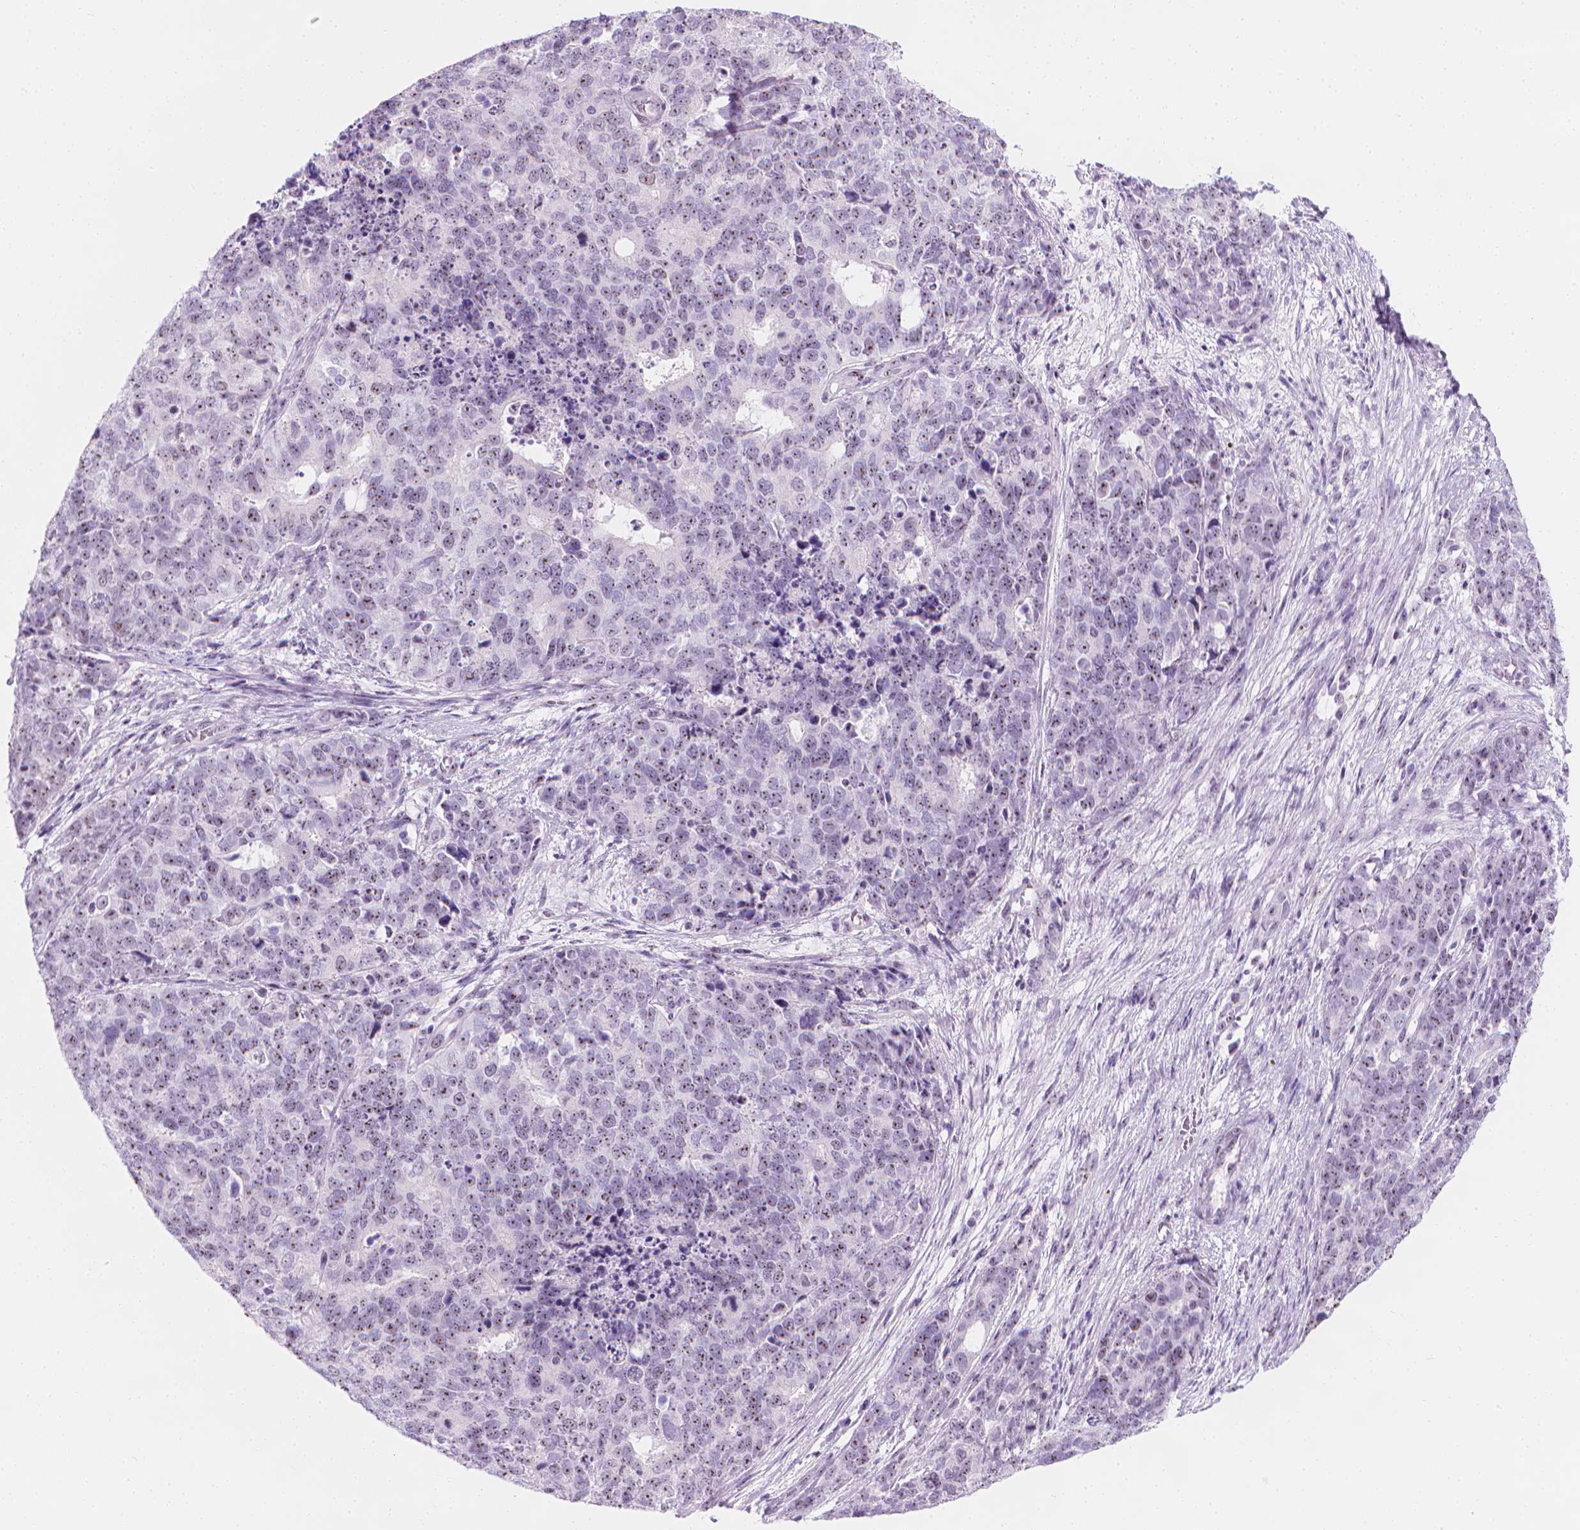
{"staining": {"intensity": "weak", "quantity": ">75%", "location": "nuclear"}, "tissue": "cervical cancer", "cell_type": "Tumor cells", "image_type": "cancer", "snomed": [{"axis": "morphology", "description": "Squamous cell carcinoma, NOS"}, {"axis": "topography", "description": "Cervix"}], "caption": "Weak nuclear staining for a protein is present in about >75% of tumor cells of squamous cell carcinoma (cervical) using immunohistochemistry.", "gene": "NOL7", "patient": {"sex": "female", "age": 63}}